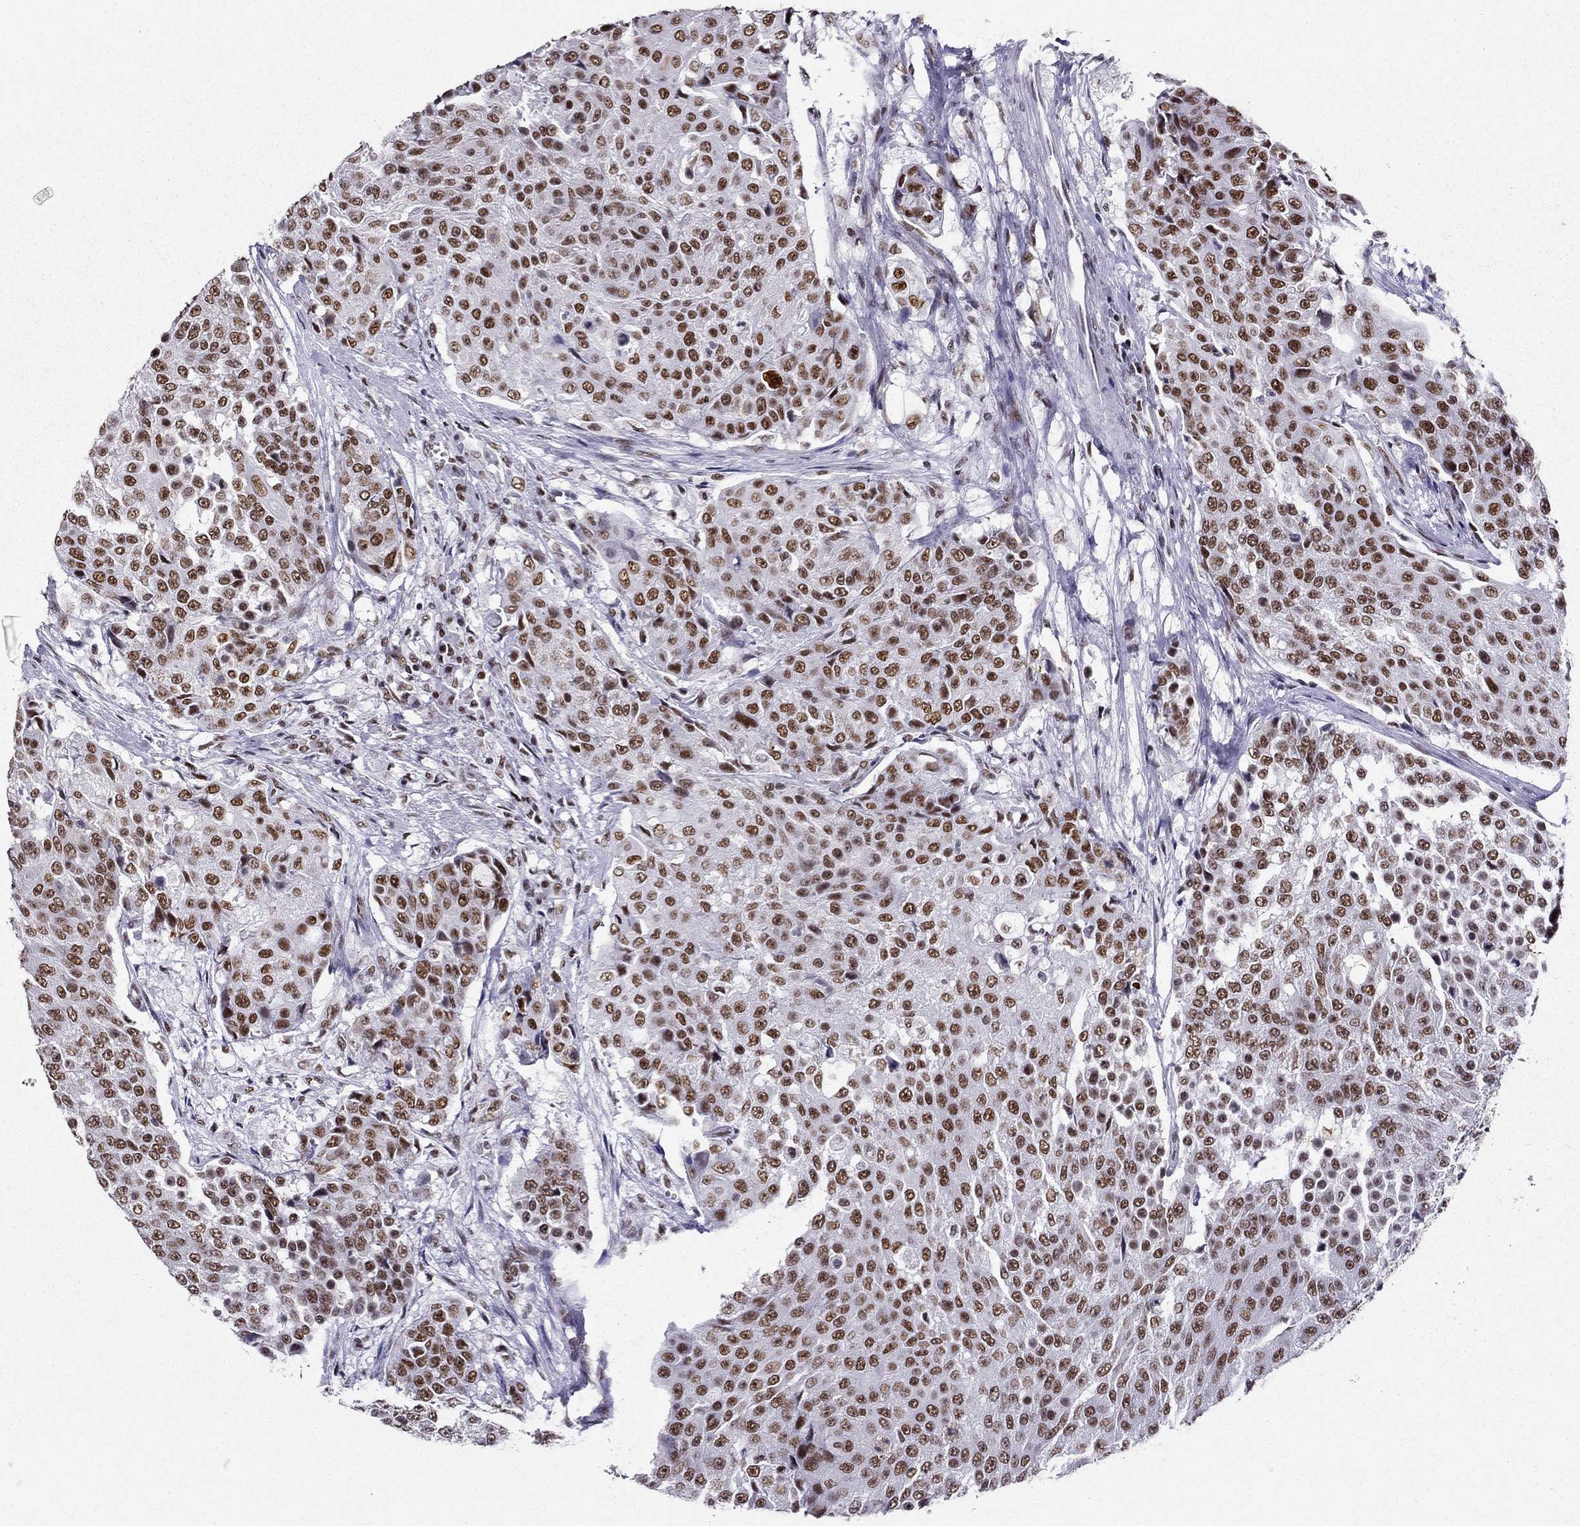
{"staining": {"intensity": "strong", "quantity": "25%-75%", "location": "nuclear"}, "tissue": "urothelial cancer", "cell_type": "Tumor cells", "image_type": "cancer", "snomed": [{"axis": "morphology", "description": "Urothelial carcinoma, High grade"}, {"axis": "topography", "description": "Urinary bladder"}], "caption": "This is an image of immunohistochemistry (IHC) staining of urothelial cancer, which shows strong expression in the nuclear of tumor cells.", "gene": "ZNF420", "patient": {"sex": "female", "age": 63}}